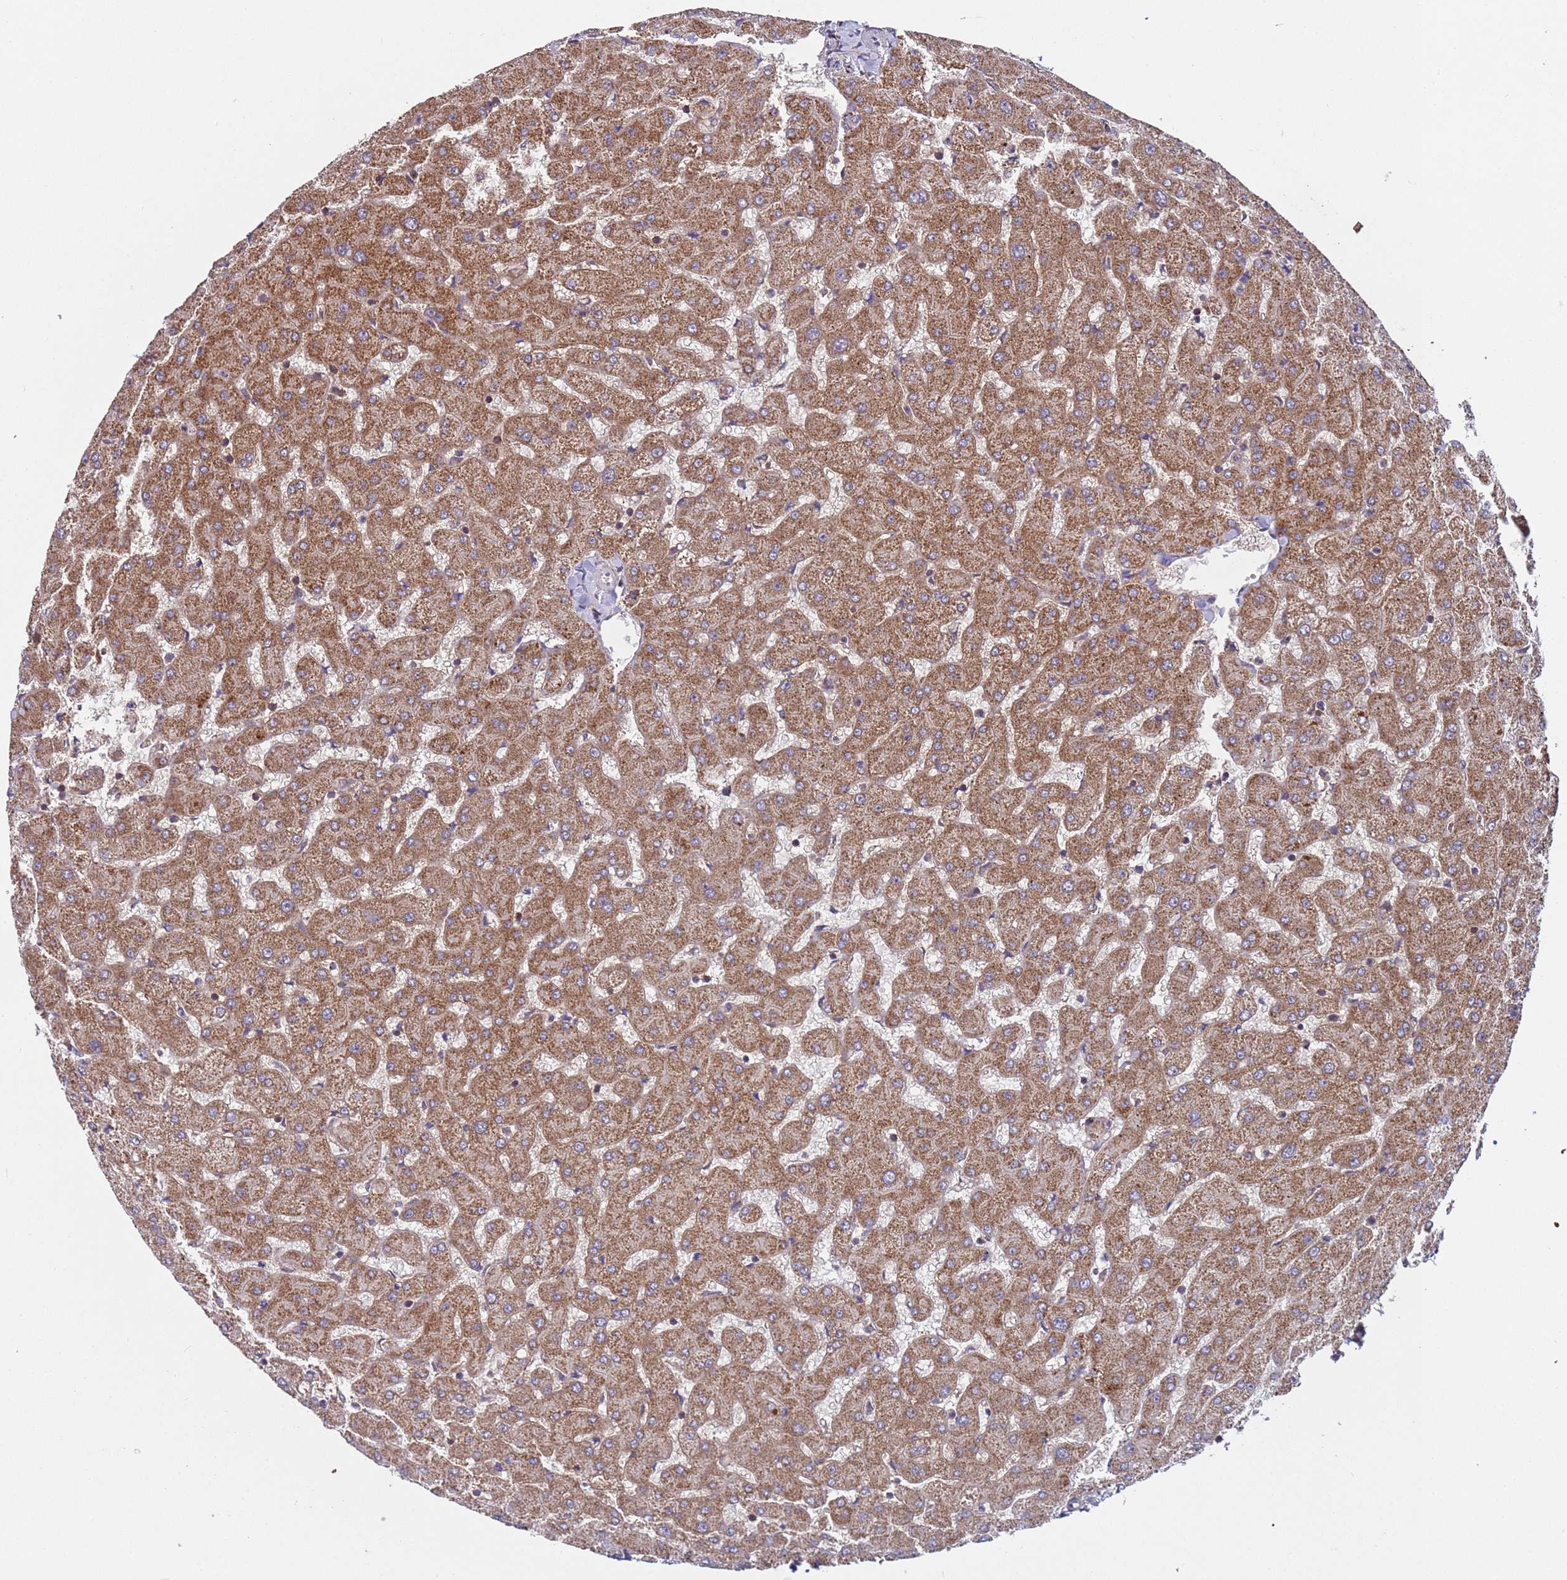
{"staining": {"intensity": "negative", "quantity": "none", "location": "none"}, "tissue": "liver", "cell_type": "Cholangiocytes", "image_type": "normal", "snomed": [{"axis": "morphology", "description": "Normal tissue, NOS"}, {"axis": "topography", "description": "Liver"}], "caption": "Liver was stained to show a protein in brown. There is no significant expression in cholangiocytes. Brightfield microscopy of IHC stained with DAB (3,3'-diaminobenzidine) (brown) and hematoxylin (blue), captured at high magnification.", "gene": "ACAD8", "patient": {"sex": "female", "age": 63}}